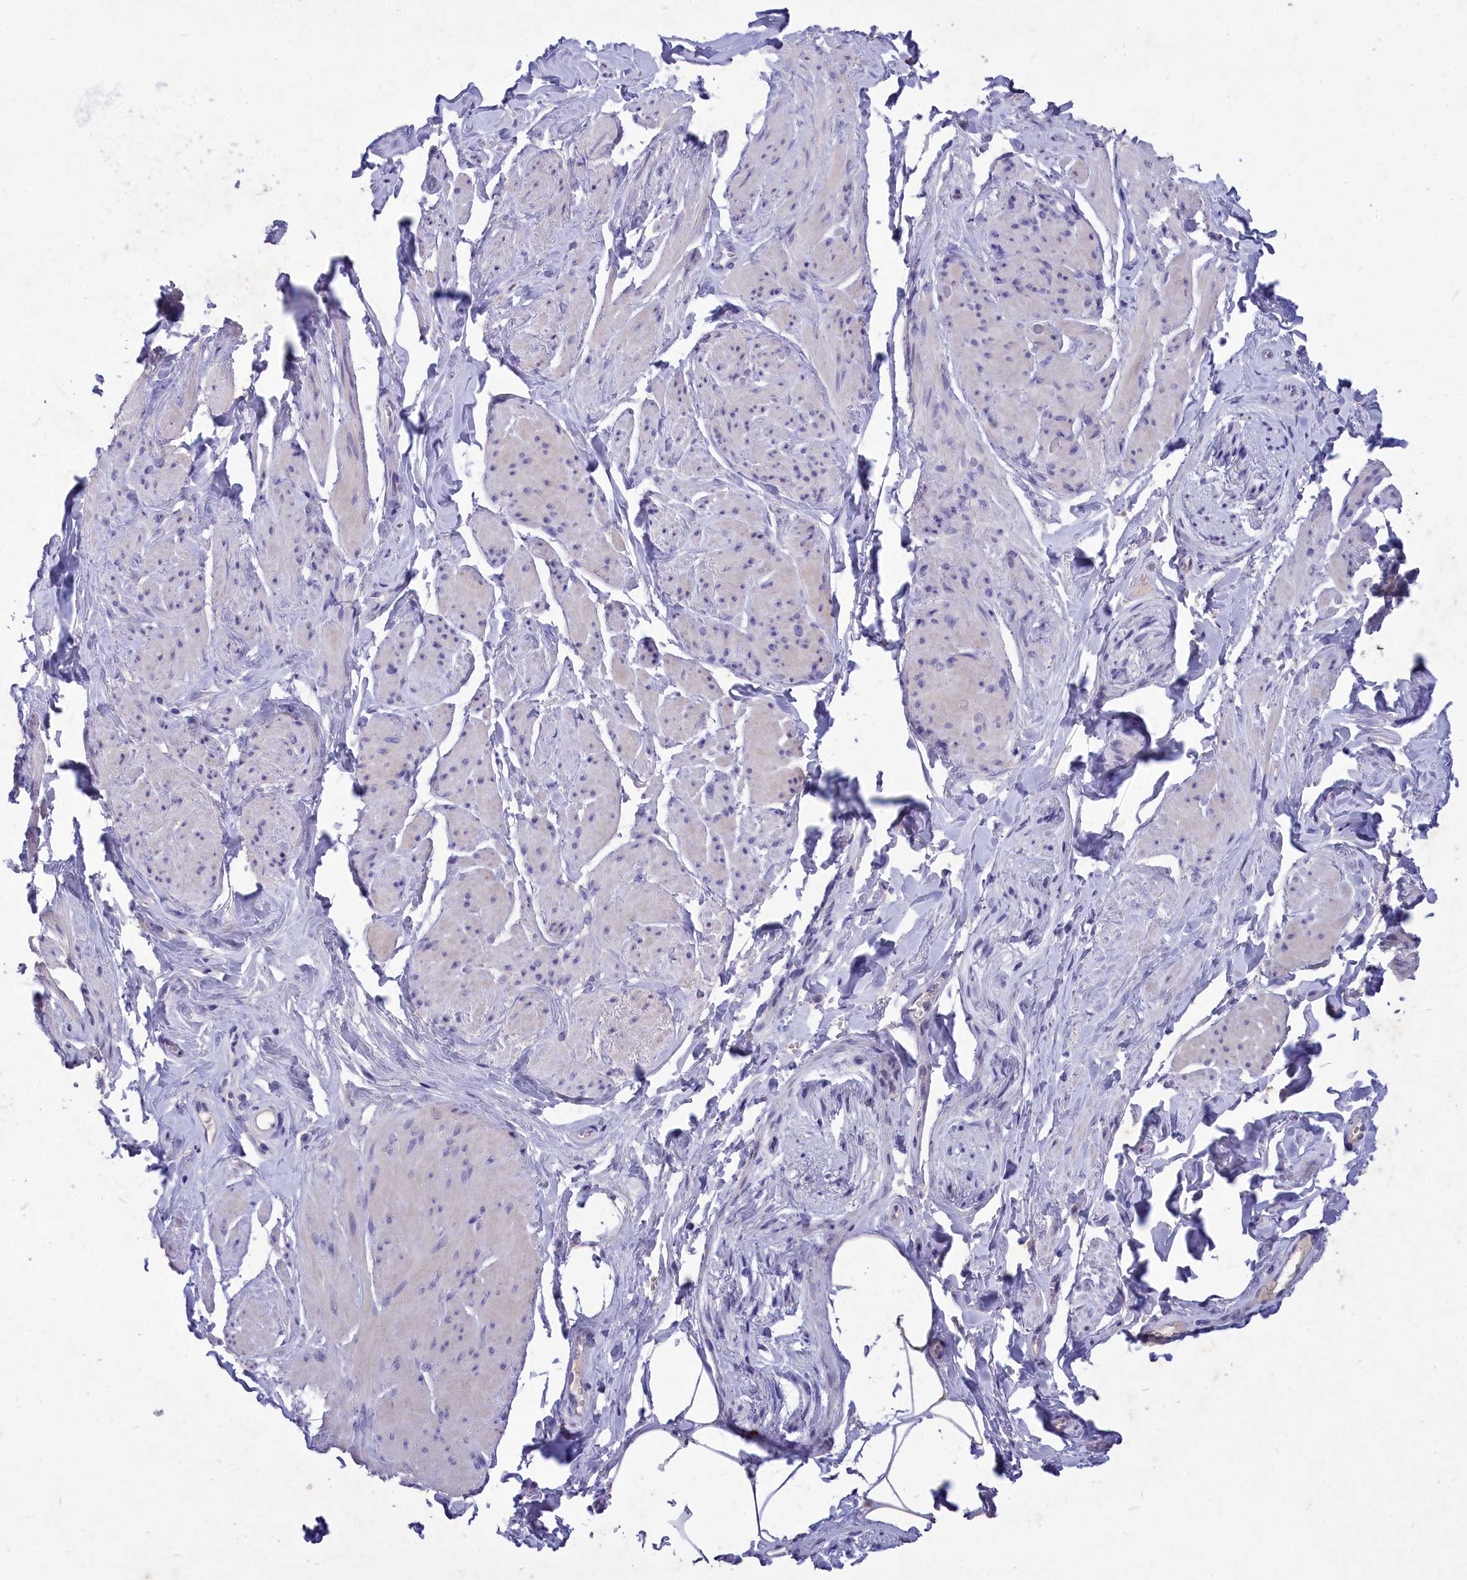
{"staining": {"intensity": "negative", "quantity": "none", "location": "none"}, "tissue": "smooth muscle", "cell_type": "Smooth muscle cells", "image_type": "normal", "snomed": [{"axis": "morphology", "description": "Normal tissue, NOS"}, {"axis": "topography", "description": "Smooth muscle"}, {"axis": "topography", "description": "Peripheral nerve tissue"}], "caption": "Smooth muscle was stained to show a protein in brown. There is no significant staining in smooth muscle cells. (Brightfield microscopy of DAB immunohistochemistry at high magnification).", "gene": "DEFB119", "patient": {"sex": "male", "age": 69}}